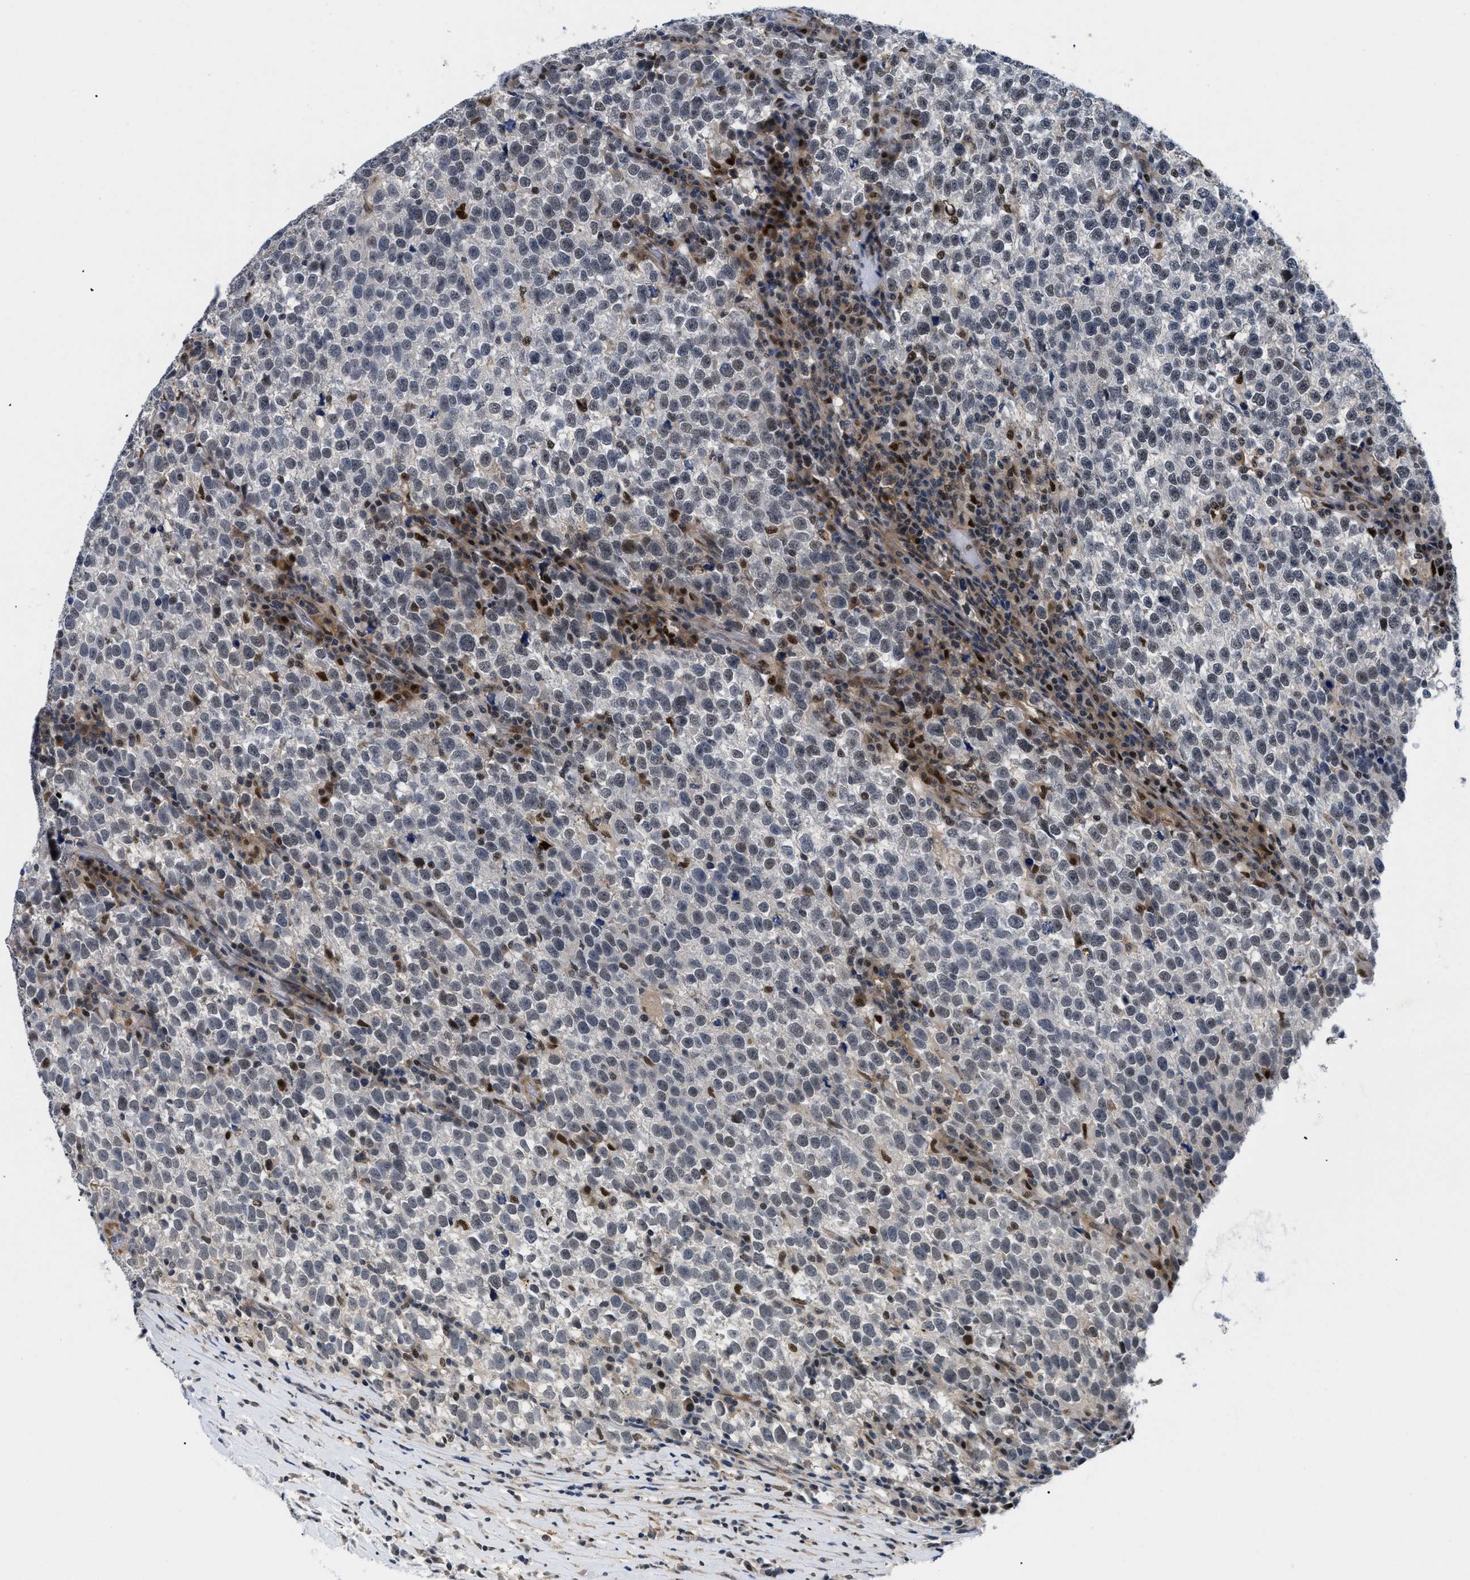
{"staining": {"intensity": "weak", "quantity": "25%-75%", "location": "nuclear"}, "tissue": "testis cancer", "cell_type": "Tumor cells", "image_type": "cancer", "snomed": [{"axis": "morphology", "description": "Normal tissue, NOS"}, {"axis": "morphology", "description": "Seminoma, NOS"}, {"axis": "topography", "description": "Testis"}], "caption": "Seminoma (testis) was stained to show a protein in brown. There is low levels of weak nuclear expression in about 25%-75% of tumor cells.", "gene": "SLC29A2", "patient": {"sex": "male", "age": 43}}